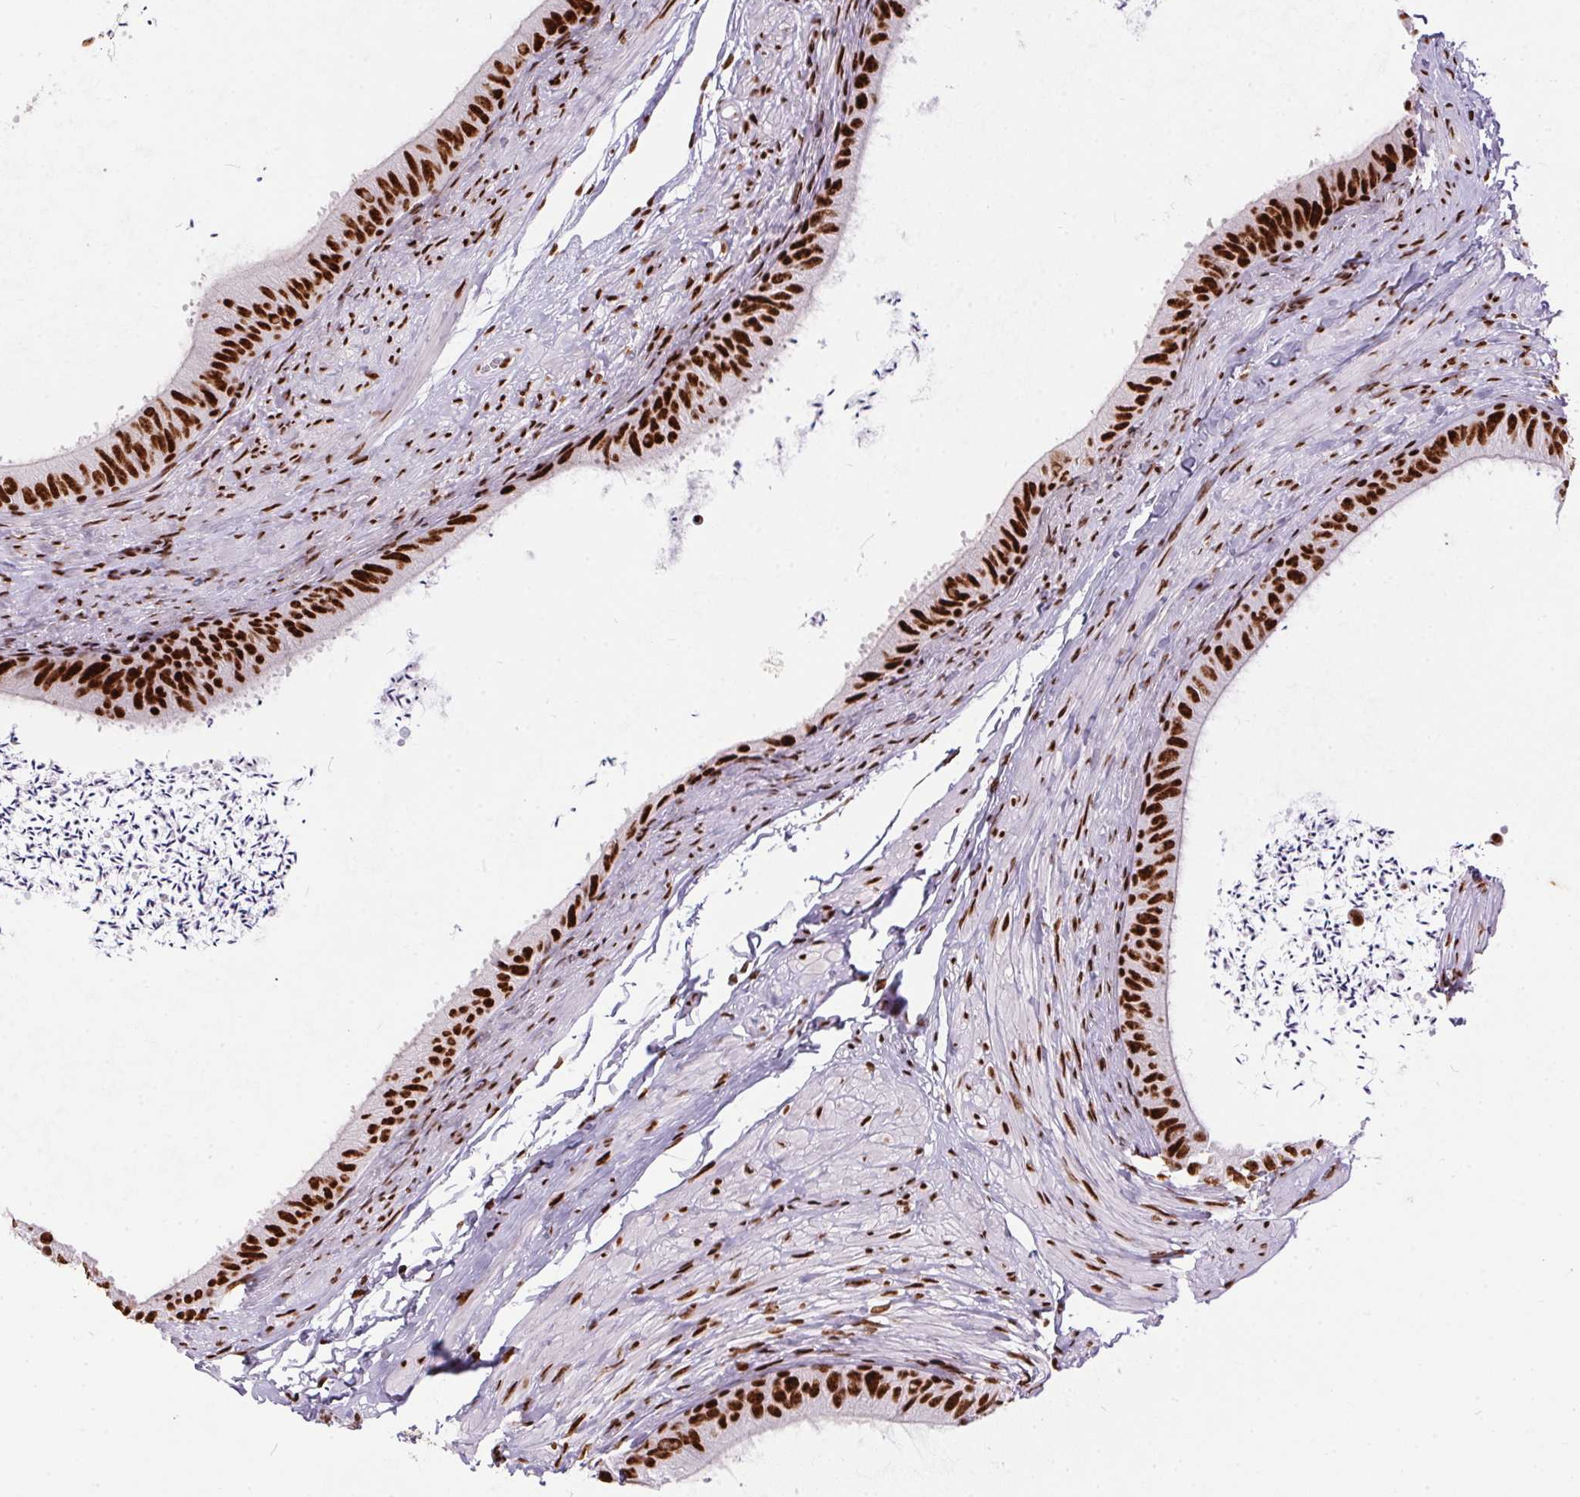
{"staining": {"intensity": "strong", "quantity": ">75%", "location": "nuclear"}, "tissue": "epididymis", "cell_type": "Glandular cells", "image_type": "normal", "snomed": [{"axis": "morphology", "description": "Normal tissue, NOS"}, {"axis": "topography", "description": "Epididymis, spermatic cord, NOS"}, {"axis": "topography", "description": "Epididymis"}, {"axis": "topography", "description": "Peripheral nerve tissue"}], "caption": "An IHC image of normal tissue is shown. Protein staining in brown shows strong nuclear positivity in epididymis within glandular cells. (Brightfield microscopy of DAB IHC at high magnification).", "gene": "PAGE3", "patient": {"sex": "male", "age": 29}}